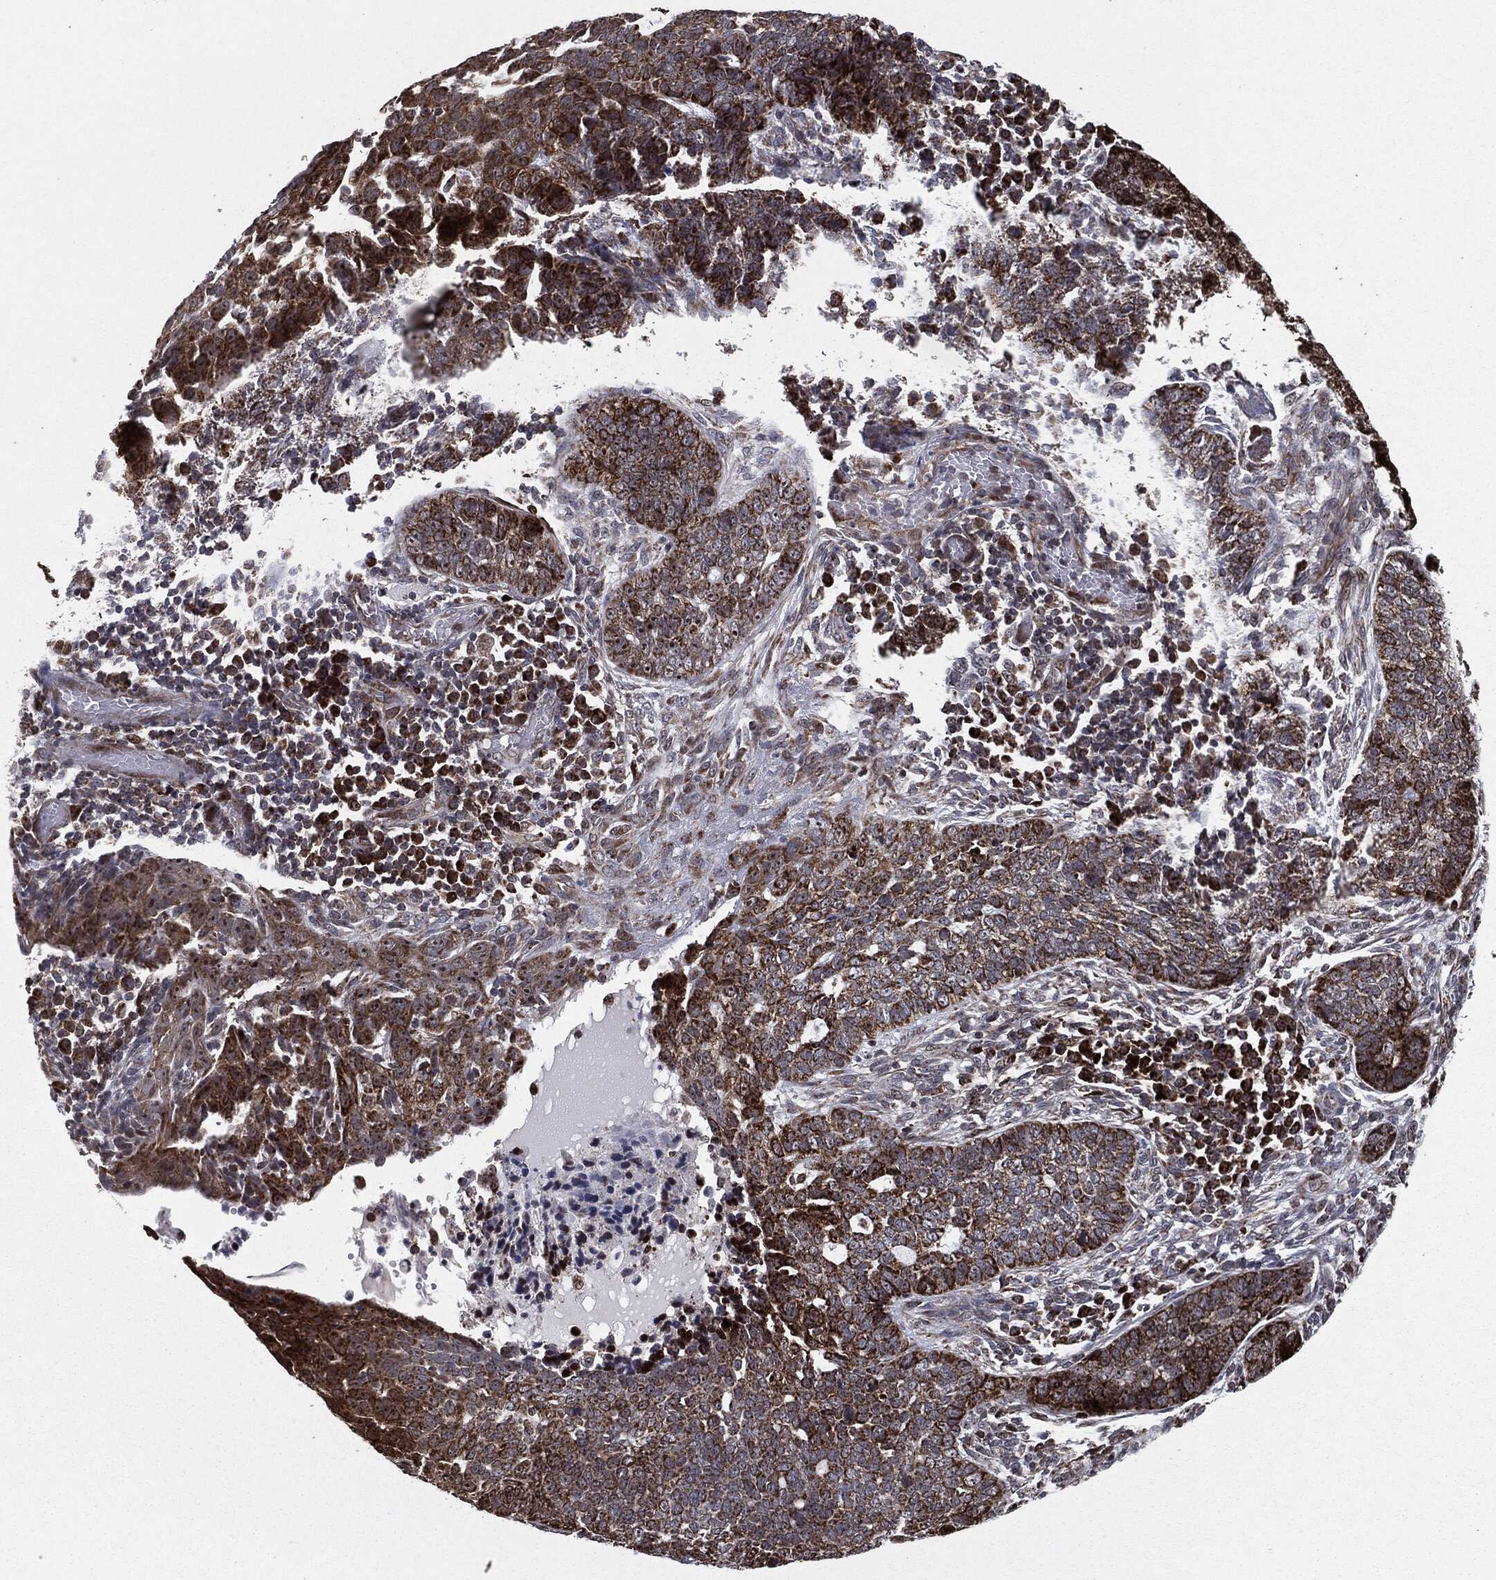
{"staining": {"intensity": "strong", "quantity": ">75%", "location": "cytoplasmic/membranous"}, "tissue": "skin cancer", "cell_type": "Tumor cells", "image_type": "cancer", "snomed": [{"axis": "morphology", "description": "Basal cell carcinoma"}, {"axis": "topography", "description": "Skin"}], "caption": "IHC histopathology image of basal cell carcinoma (skin) stained for a protein (brown), which shows high levels of strong cytoplasmic/membranous expression in about >75% of tumor cells.", "gene": "CHCHD2", "patient": {"sex": "female", "age": 69}}